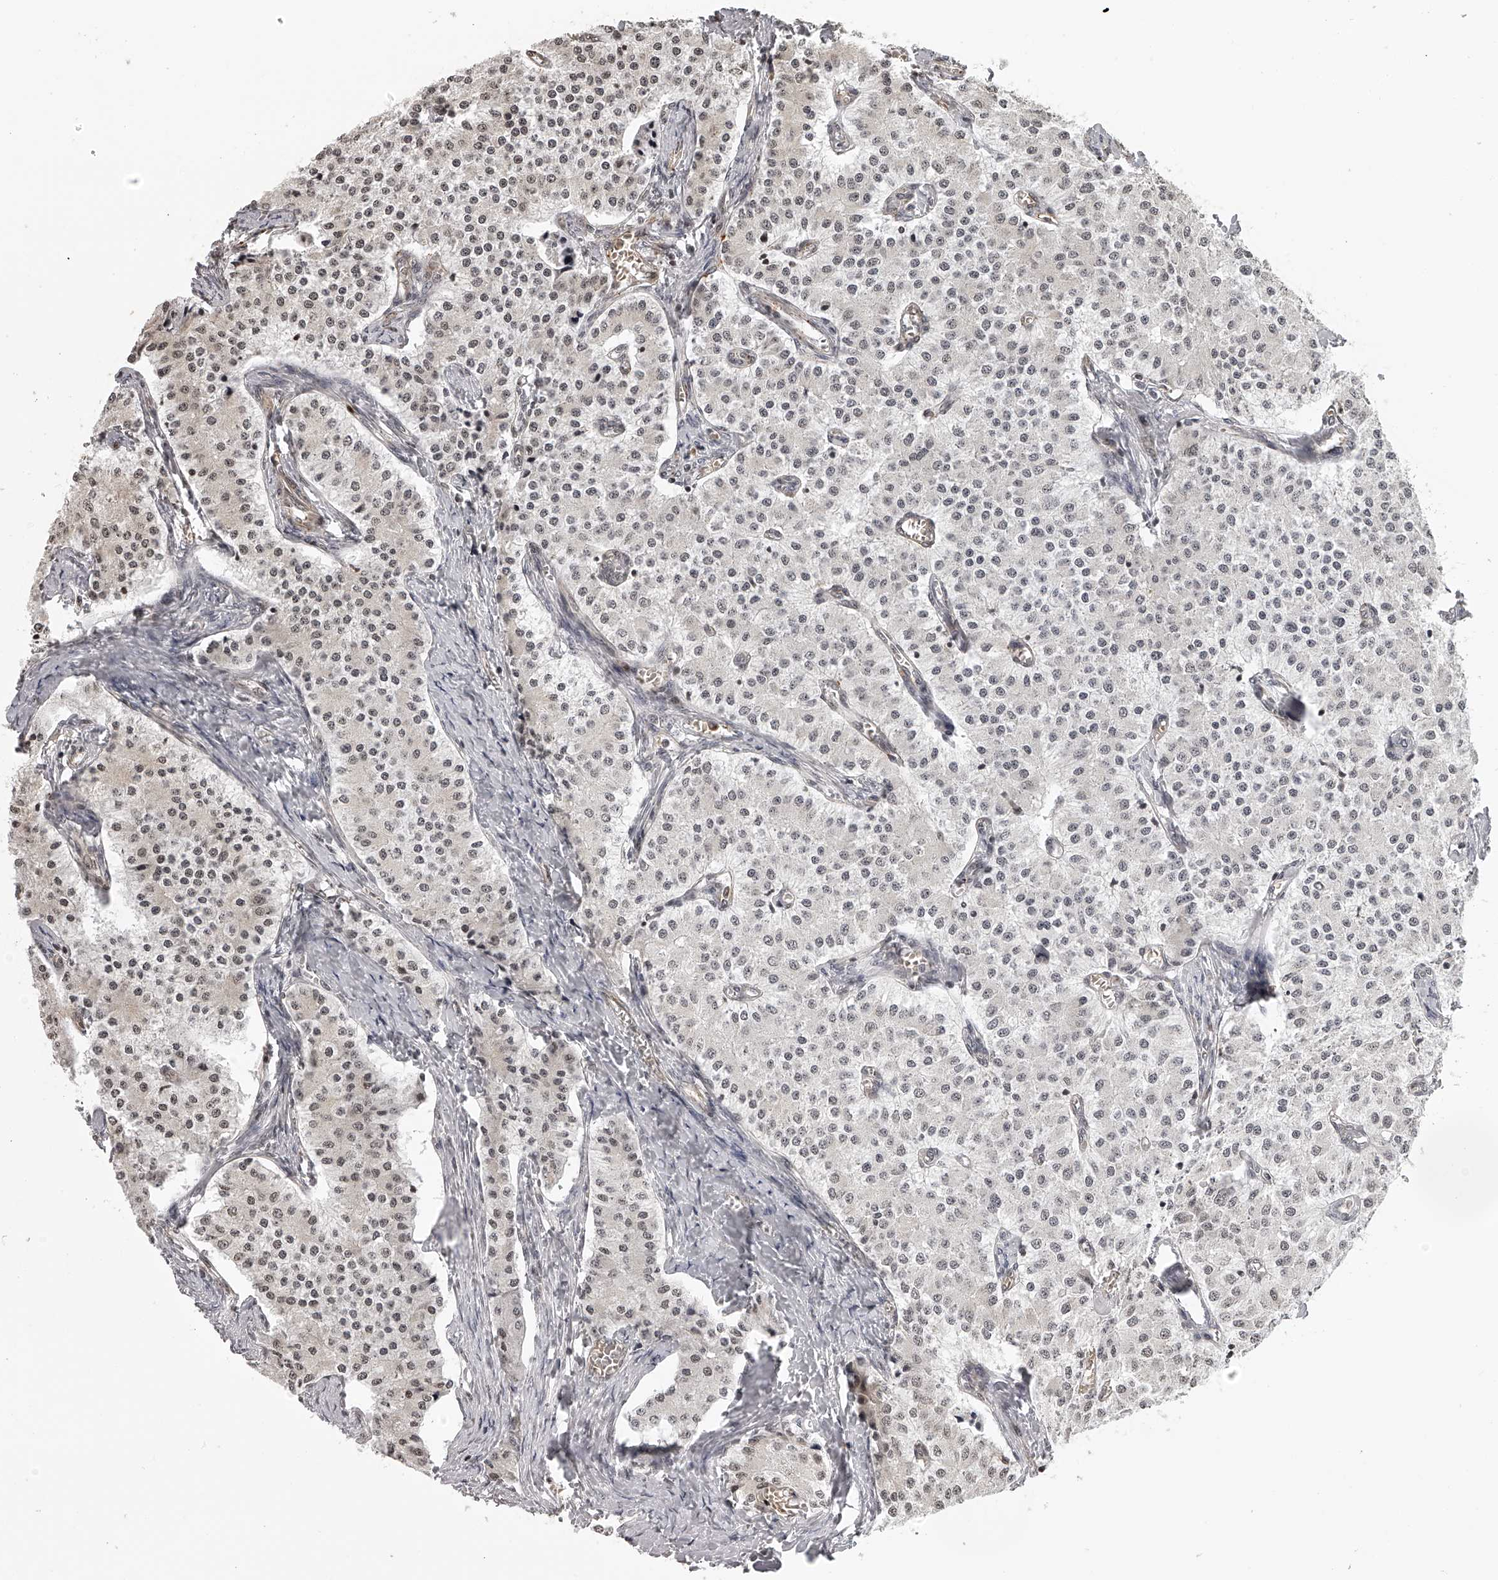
{"staining": {"intensity": "negative", "quantity": "none", "location": "none"}, "tissue": "carcinoid", "cell_type": "Tumor cells", "image_type": "cancer", "snomed": [{"axis": "morphology", "description": "Carcinoid, malignant, NOS"}, {"axis": "topography", "description": "Colon"}], "caption": "This photomicrograph is of malignant carcinoid stained with immunohistochemistry to label a protein in brown with the nuclei are counter-stained blue. There is no expression in tumor cells. (Brightfield microscopy of DAB IHC at high magnification).", "gene": "ODF2L", "patient": {"sex": "female", "age": 52}}